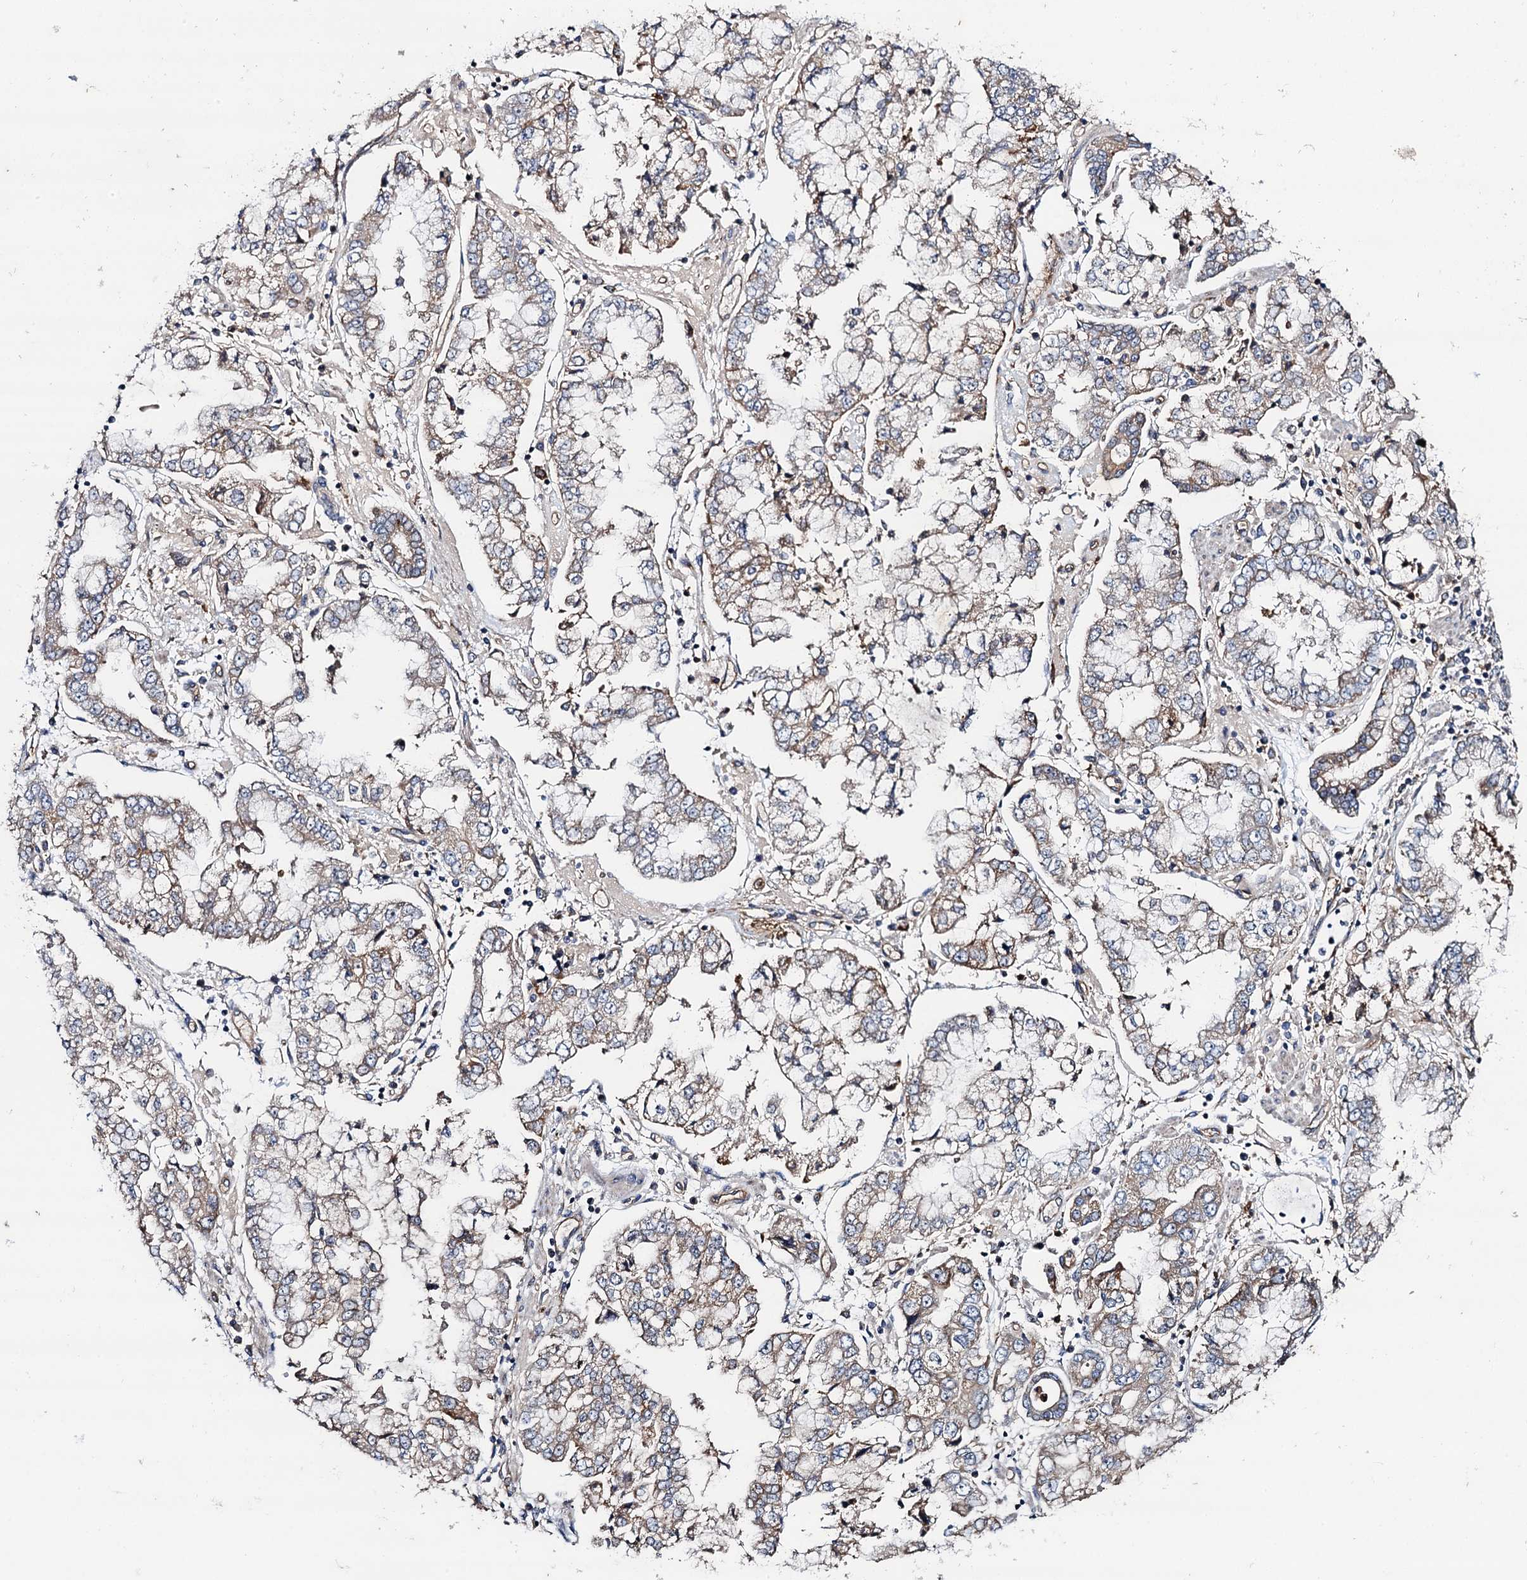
{"staining": {"intensity": "weak", "quantity": "<25%", "location": "cytoplasmic/membranous"}, "tissue": "stomach cancer", "cell_type": "Tumor cells", "image_type": "cancer", "snomed": [{"axis": "morphology", "description": "Adenocarcinoma, NOS"}, {"axis": "topography", "description": "Stomach"}], "caption": "Human stomach cancer stained for a protein using immunohistochemistry displays no staining in tumor cells.", "gene": "NLRP10", "patient": {"sex": "male", "age": 76}}